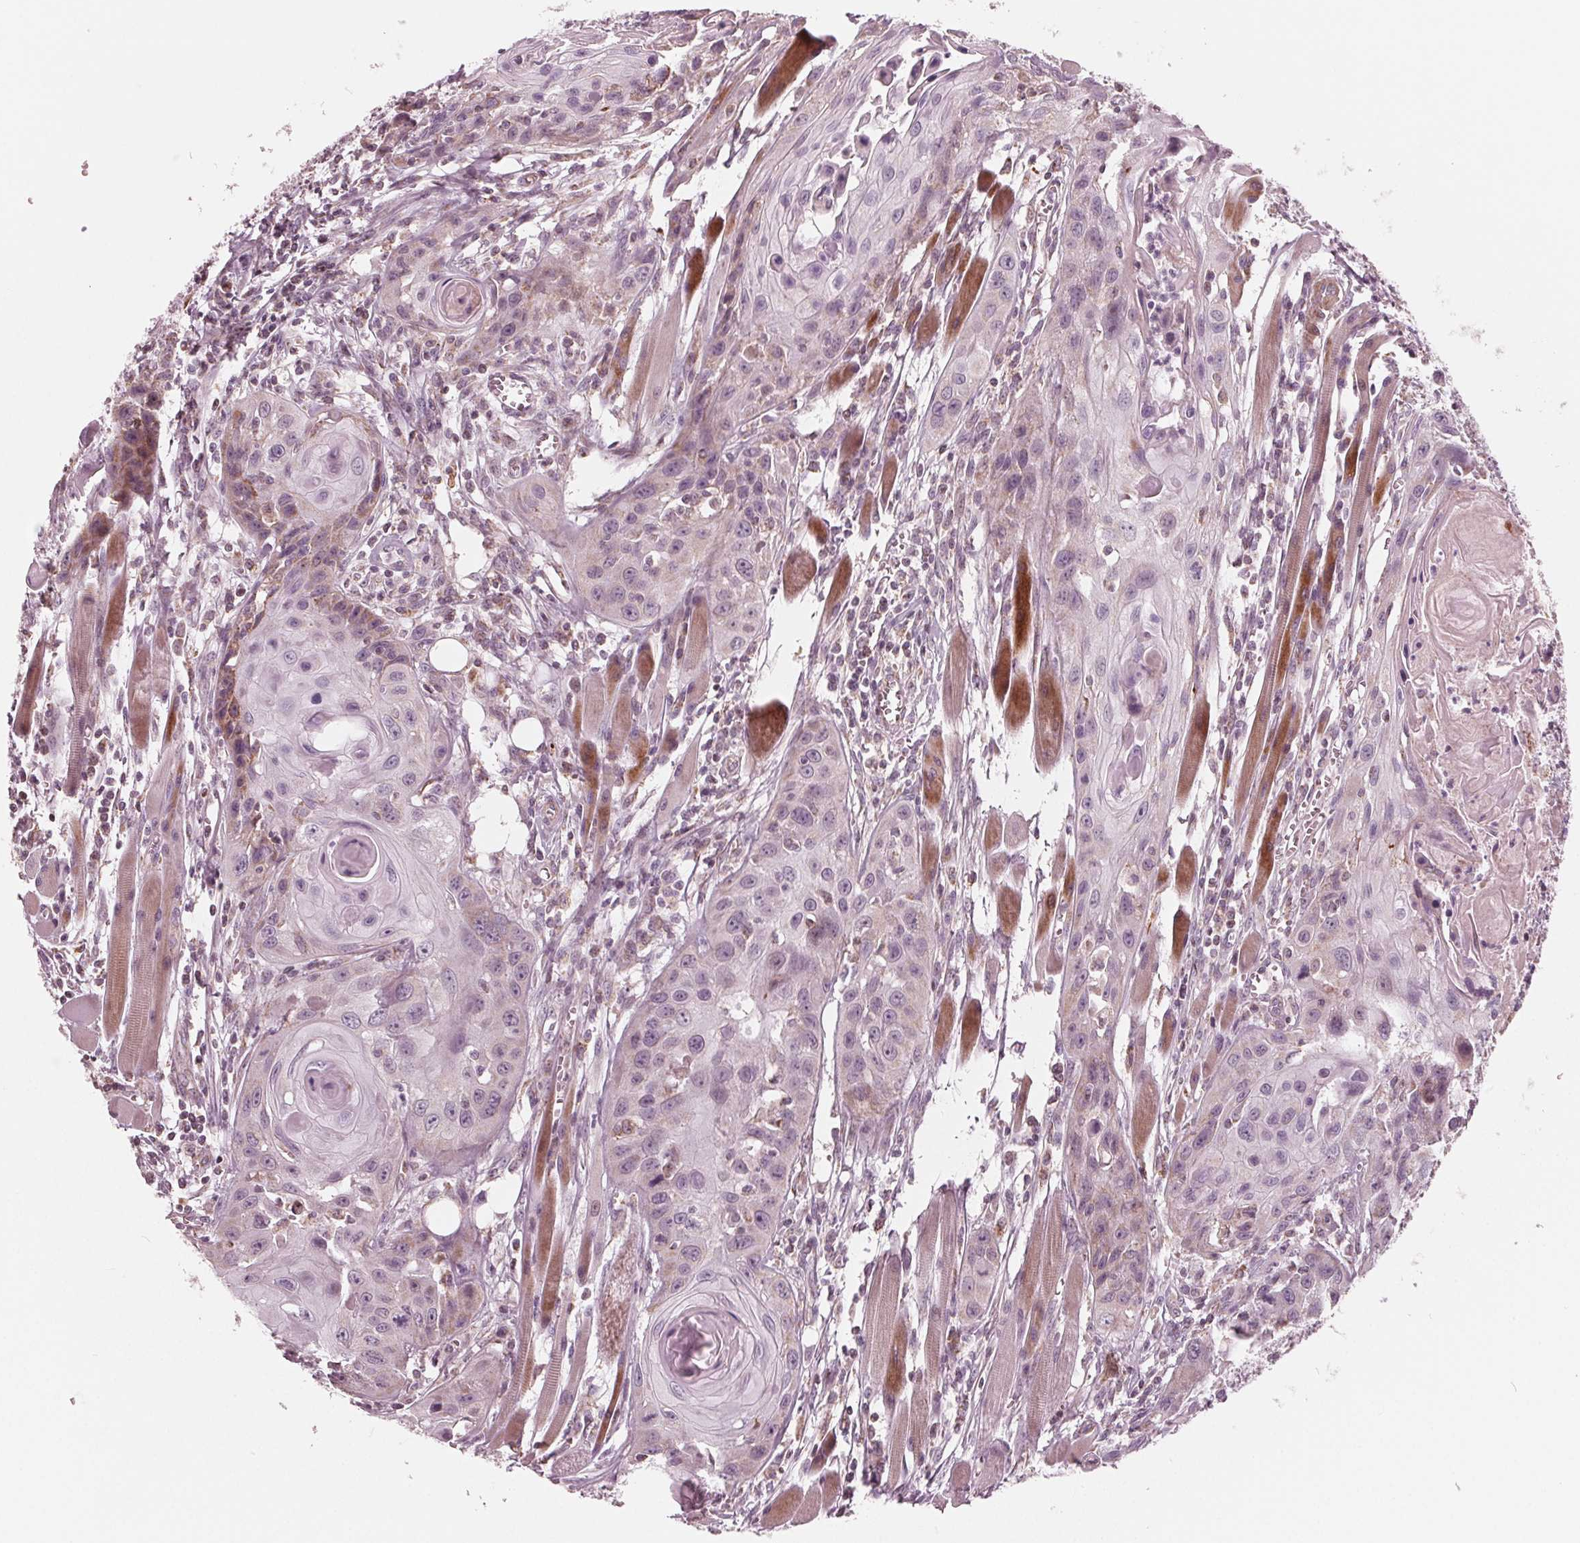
{"staining": {"intensity": "negative", "quantity": "none", "location": "none"}, "tissue": "head and neck cancer", "cell_type": "Tumor cells", "image_type": "cancer", "snomed": [{"axis": "morphology", "description": "Squamous cell carcinoma, NOS"}, {"axis": "topography", "description": "Oral tissue"}, {"axis": "topography", "description": "Head-Neck"}], "caption": "Human head and neck squamous cell carcinoma stained for a protein using immunohistochemistry (IHC) displays no positivity in tumor cells.", "gene": "DCAF4L2", "patient": {"sex": "male", "age": 58}}